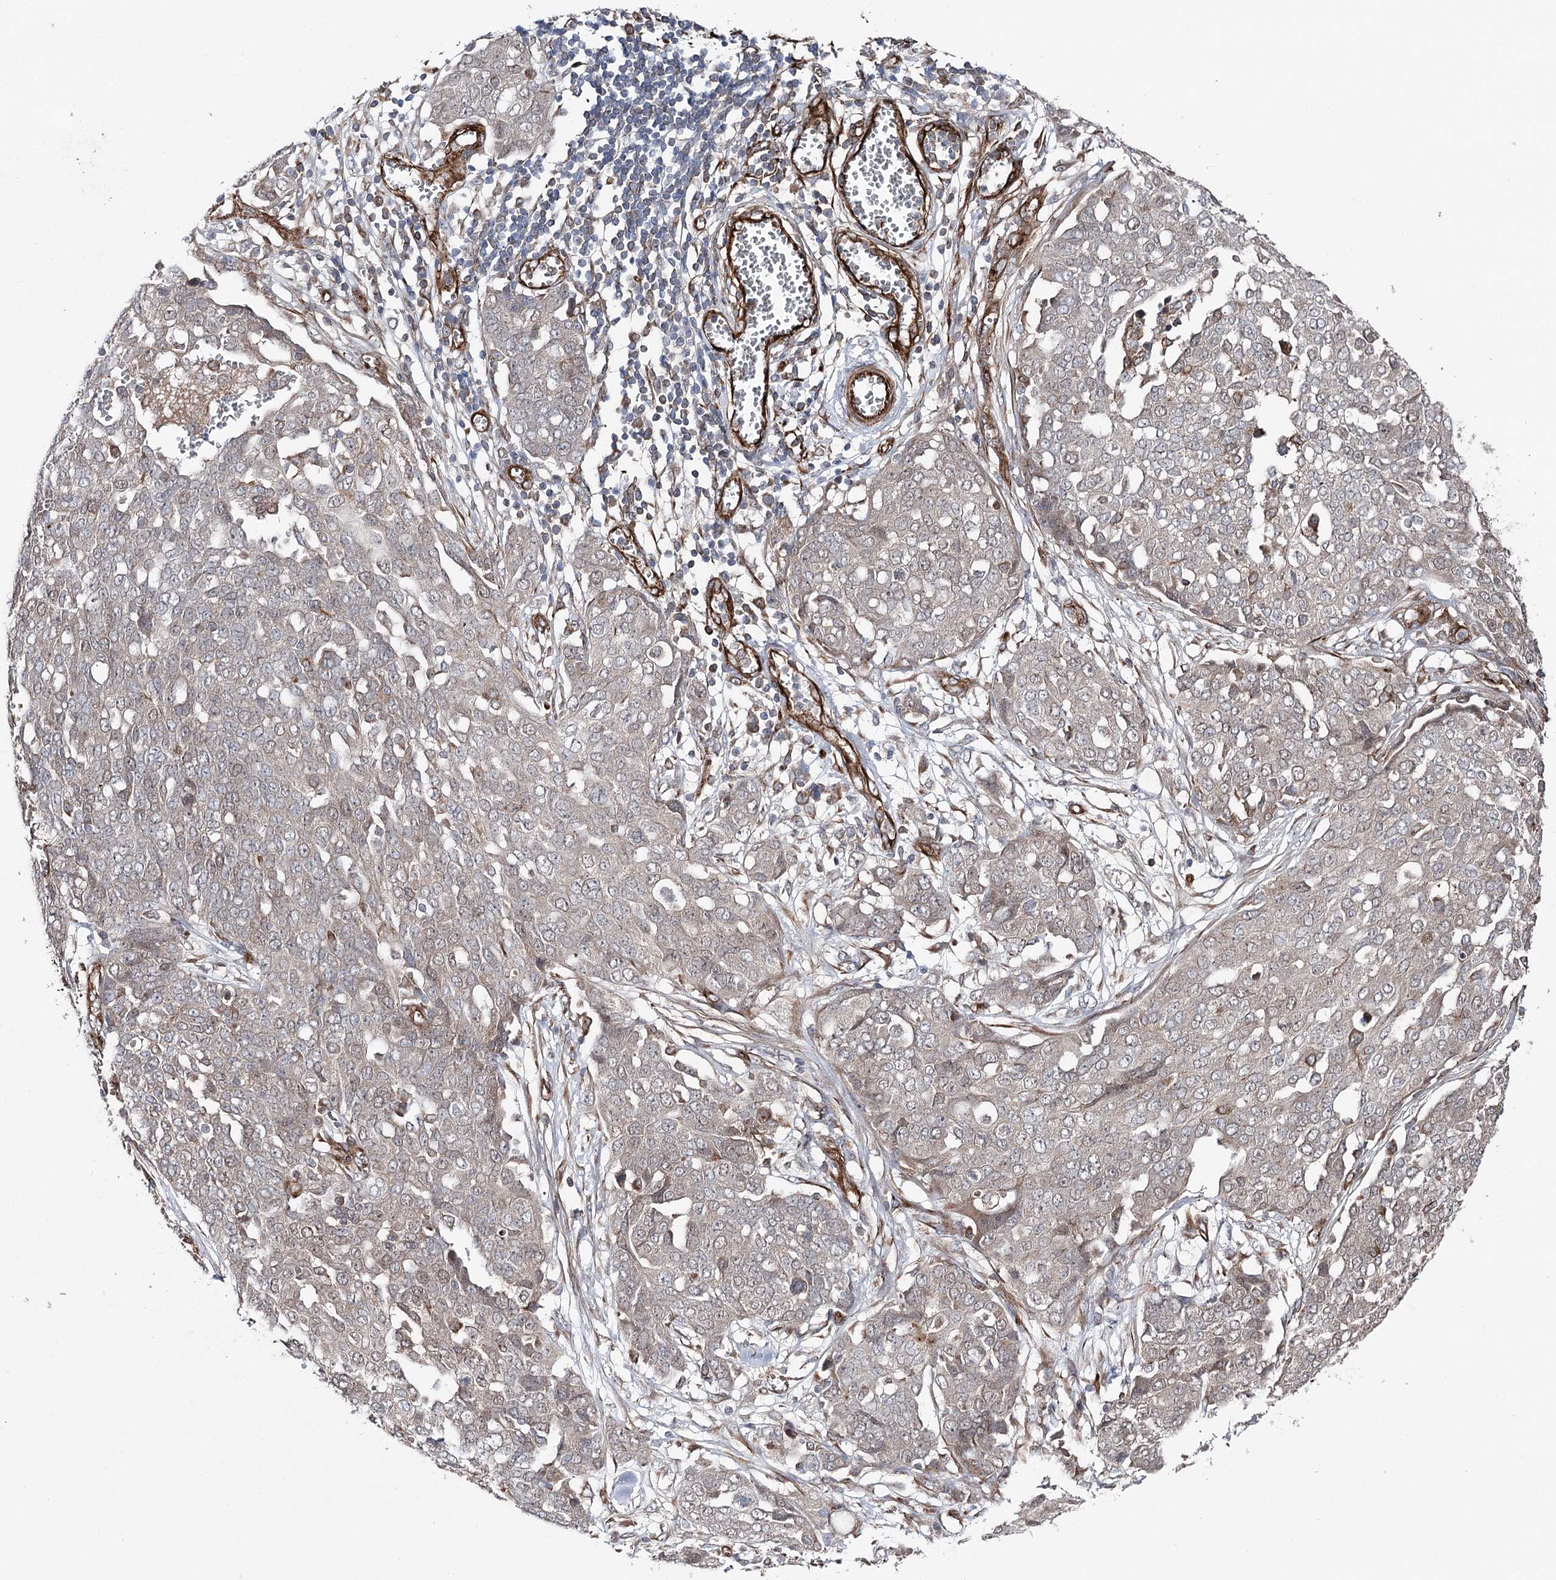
{"staining": {"intensity": "negative", "quantity": "none", "location": "none"}, "tissue": "ovarian cancer", "cell_type": "Tumor cells", "image_type": "cancer", "snomed": [{"axis": "morphology", "description": "Cystadenocarcinoma, serous, NOS"}, {"axis": "topography", "description": "Soft tissue"}, {"axis": "topography", "description": "Ovary"}], "caption": "Immunohistochemical staining of human ovarian serous cystadenocarcinoma reveals no significant positivity in tumor cells.", "gene": "MIB1", "patient": {"sex": "female", "age": 57}}